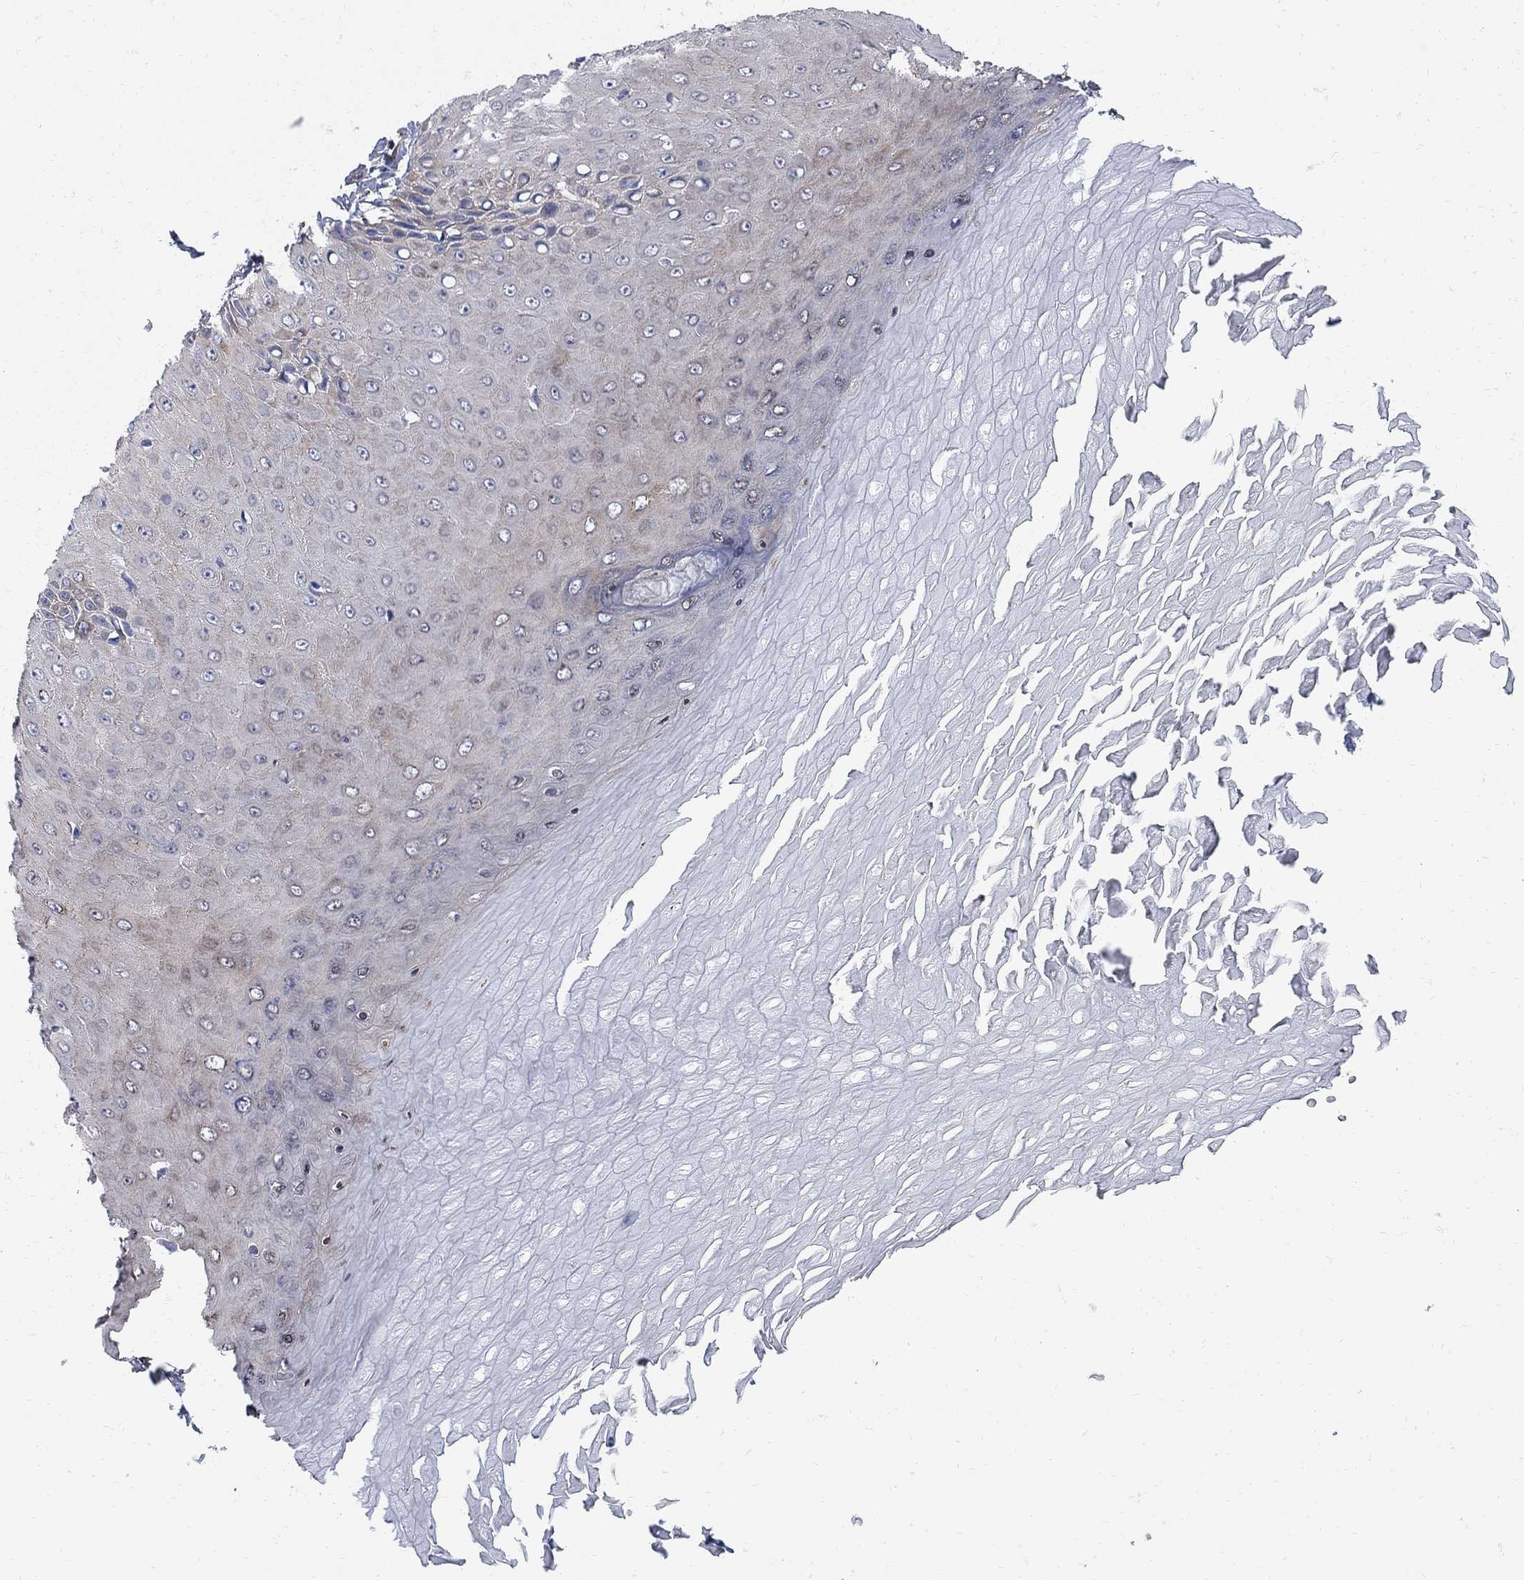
{"staining": {"intensity": "negative", "quantity": "none", "location": "none"}, "tissue": "skin cancer", "cell_type": "Tumor cells", "image_type": "cancer", "snomed": [{"axis": "morphology", "description": "Inflammation, NOS"}, {"axis": "morphology", "description": "Squamous cell carcinoma, NOS"}, {"axis": "topography", "description": "Skin"}], "caption": "Tumor cells show no significant protein positivity in skin cancer. The staining was performed using DAB to visualize the protein expression in brown, while the nuclei were stained in blue with hematoxylin (Magnification: 20x).", "gene": "SEPTIN8", "patient": {"sex": "male", "age": 70}}